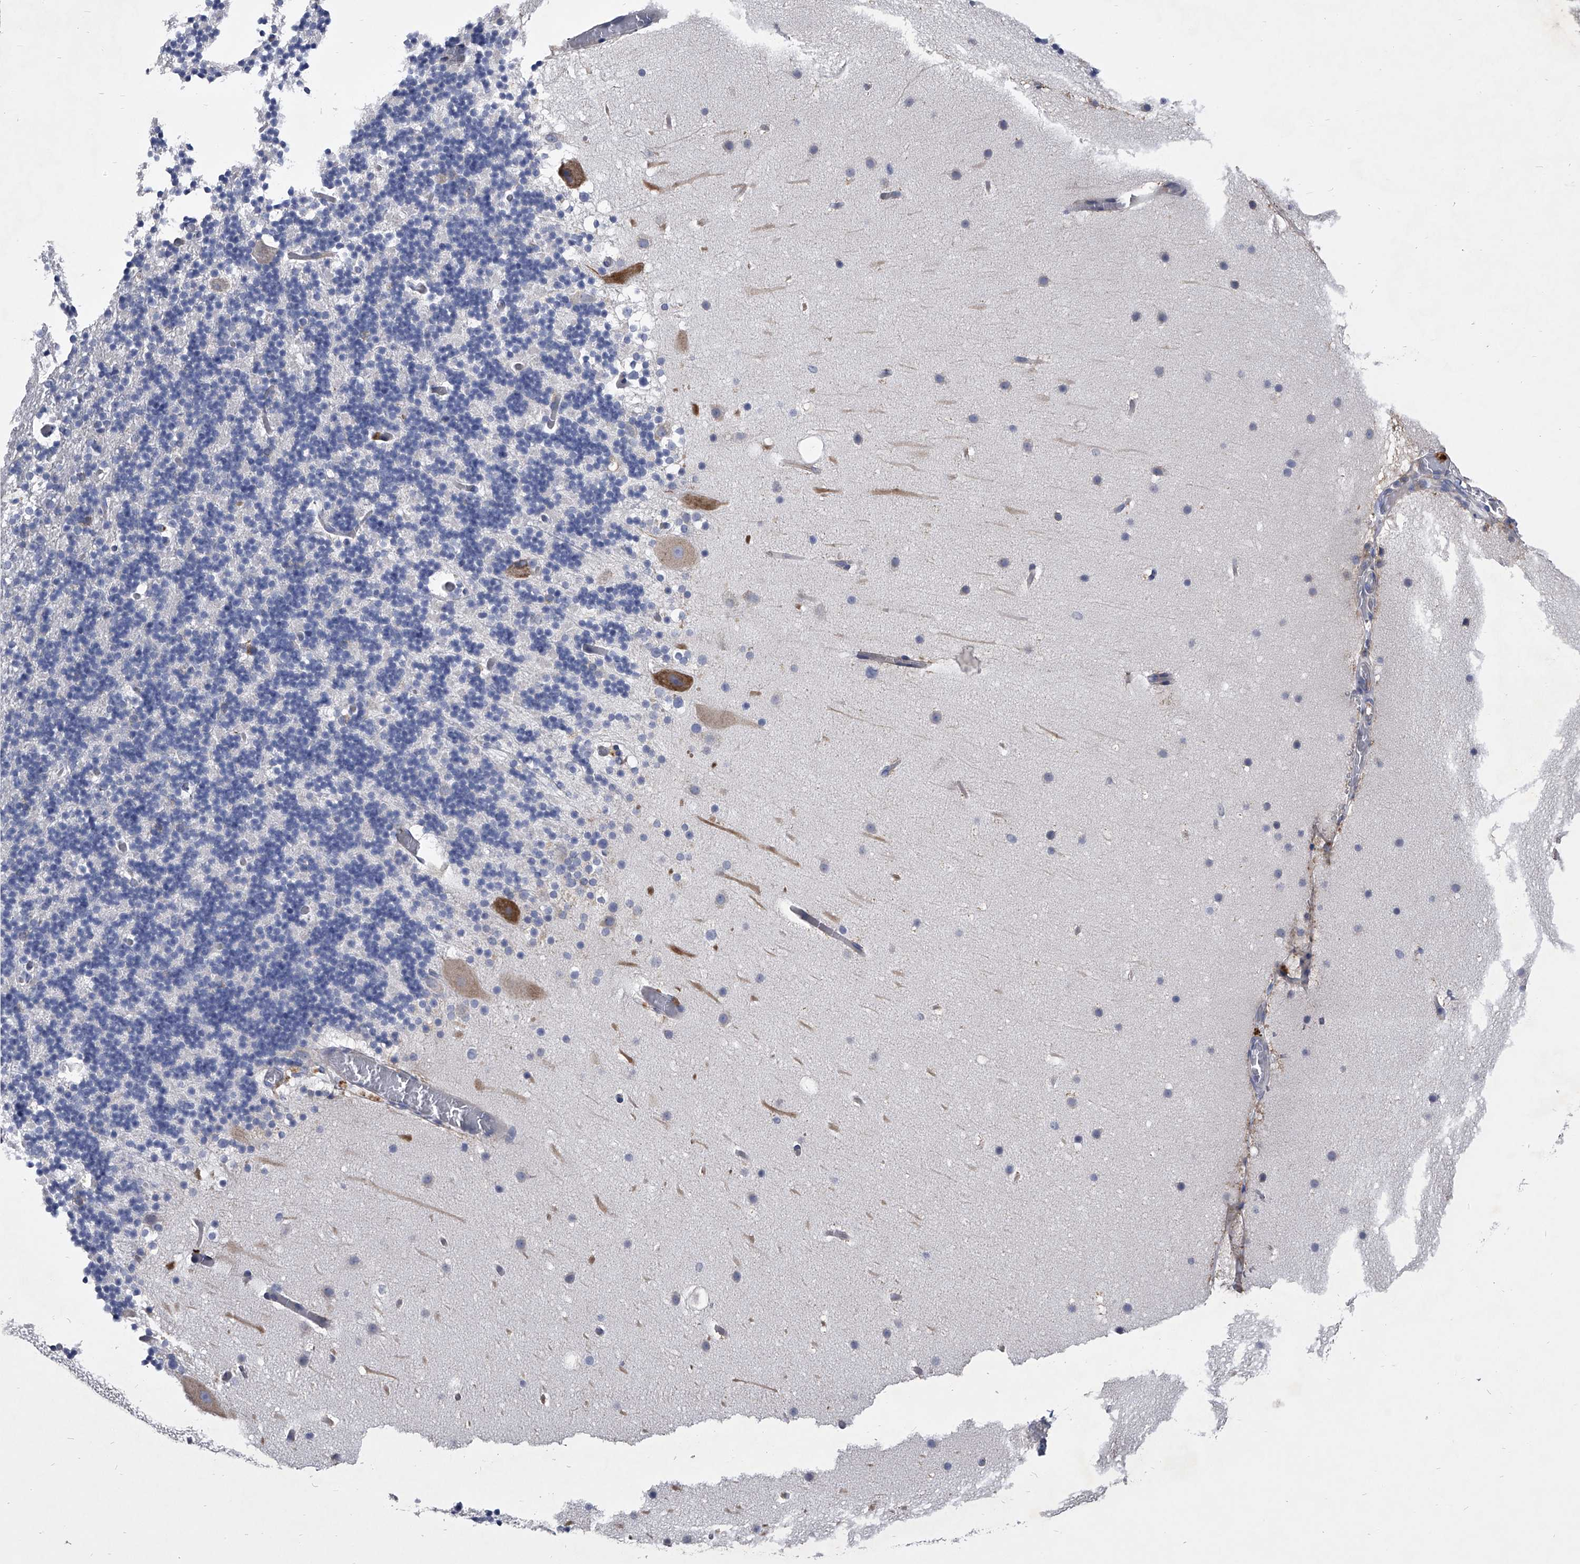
{"staining": {"intensity": "negative", "quantity": "none", "location": "none"}, "tissue": "cerebellum", "cell_type": "Cells in granular layer", "image_type": "normal", "snomed": [{"axis": "morphology", "description": "Normal tissue, NOS"}, {"axis": "topography", "description": "Cerebellum"}], "caption": "This is a image of immunohistochemistry (IHC) staining of benign cerebellum, which shows no positivity in cells in granular layer. (IHC, brightfield microscopy, high magnification).", "gene": "CCR4", "patient": {"sex": "male", "age": 57}}